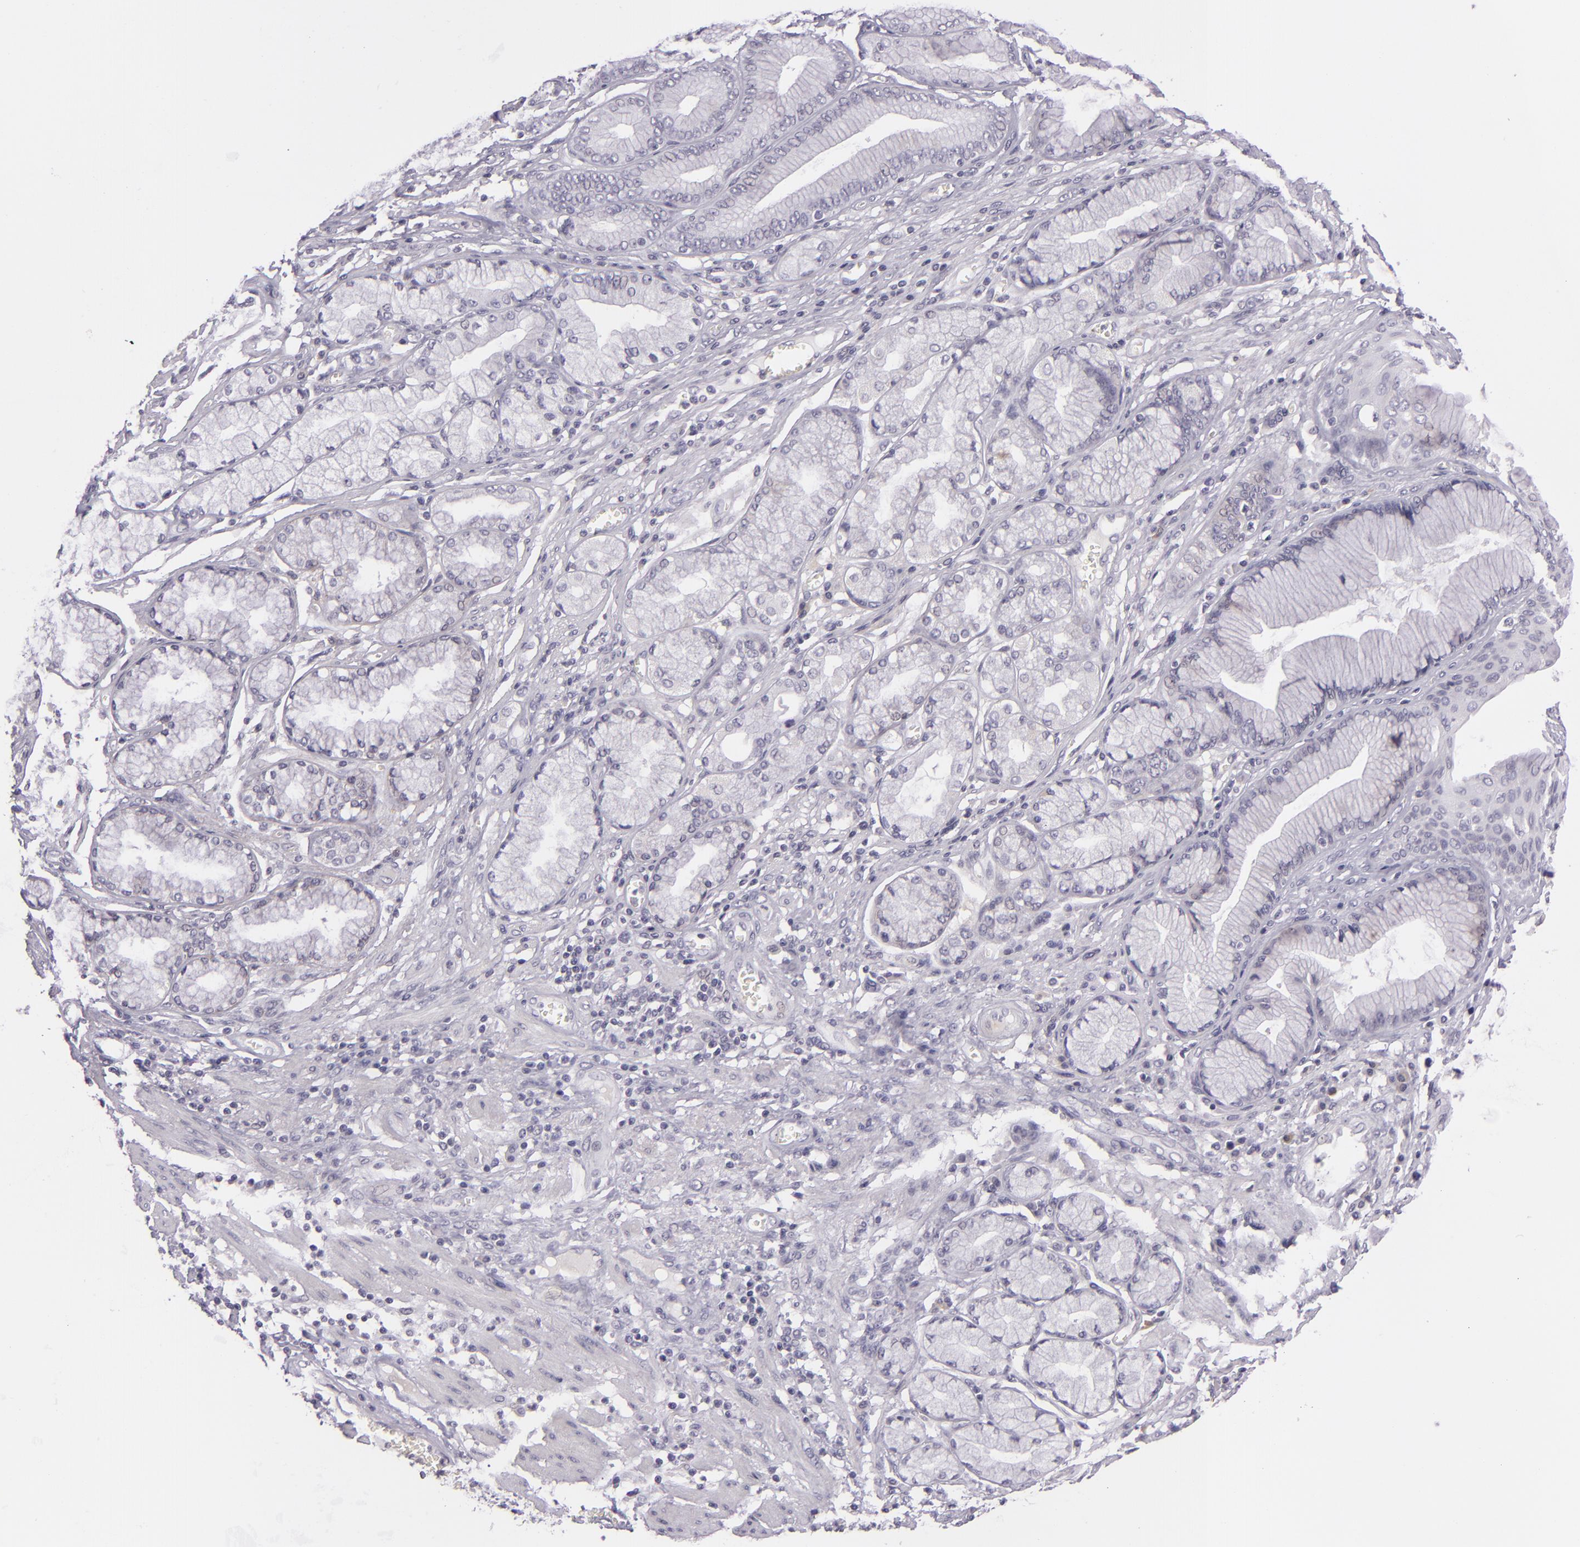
{"staining": {"intensity": "negative", "quantity": "none", "location": "none"}, "tissue": "stomach cancer", "cell_type": "Tumor cells", "image_type": "cancer", "snomed": [{"axis": "morphology", "description": "Adenocarcinoma, NOS"}, {"axis": "topography", "description": "Pancreas"}, {"axis": "topography", "description": "Stomach, upper"}], "caption": "This image is of stomach adenocarcinoma stained with IHC to label a protein in brown with the nuclei are counter-stained blue. There is no staining in tumor cells.", "gene": "DAG1", "patient": {"sex": "male", "age": 77}}